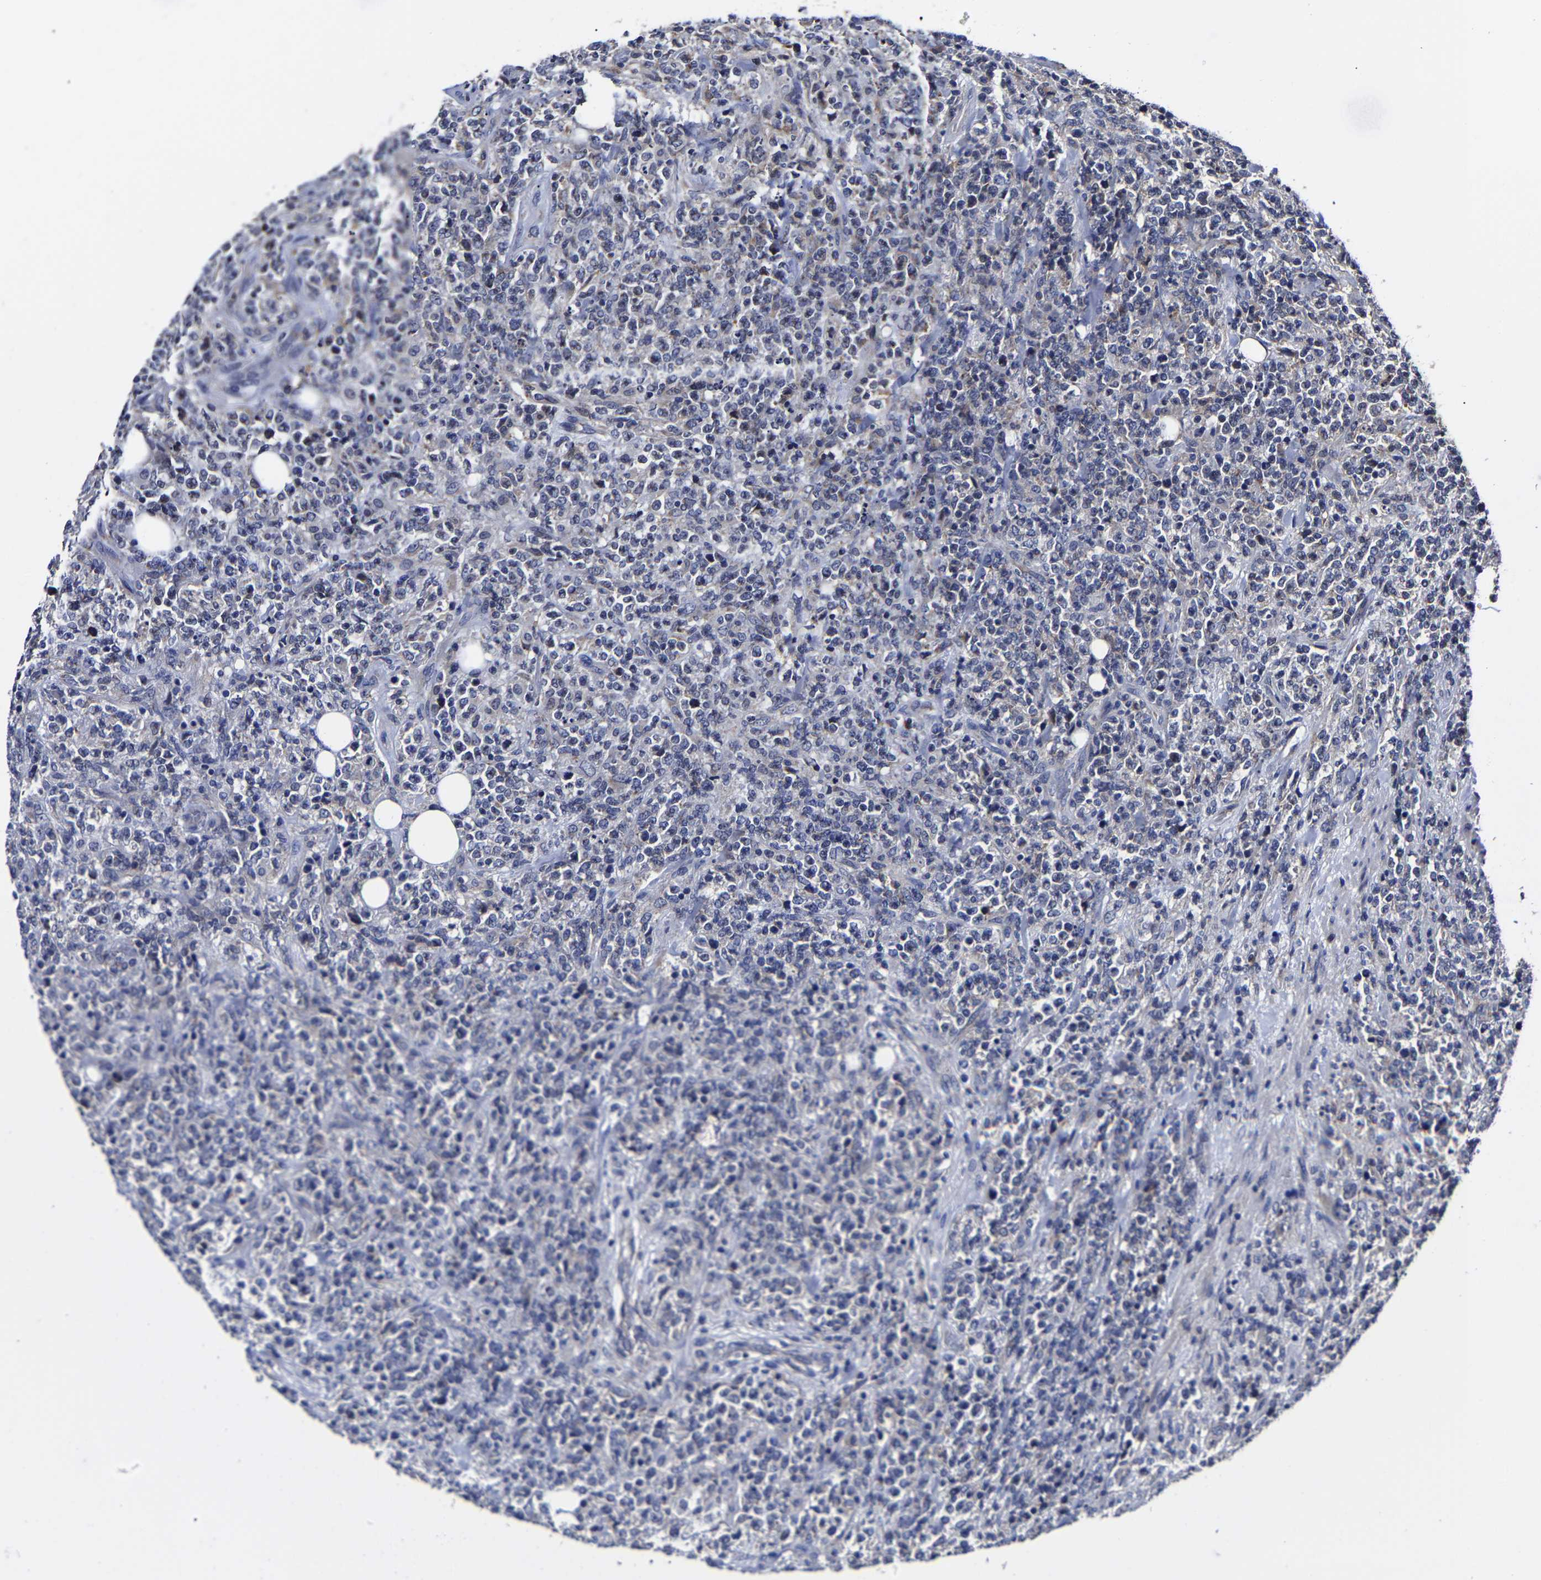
{"staining": {"intensity": "negative", "quantity": "none", "location": "none"}, "tissue": "lymphoma", "cell_type": "Tumor cells", "image_type": "cancer", "snomed": [{"axis": "morphology", "description": "Malignant lymphoma, non-Hodgkin's type, High grade"}, {"axis": "topography", "description": "Soft tissue"}], "caption": "Histopathology image shows no significant protein staining in tumor cells of malignant lymphoma, non-Hodgkin's type (high-grade).", "gene": "AASS", "patient": {"sex": "male", "age": 18}}